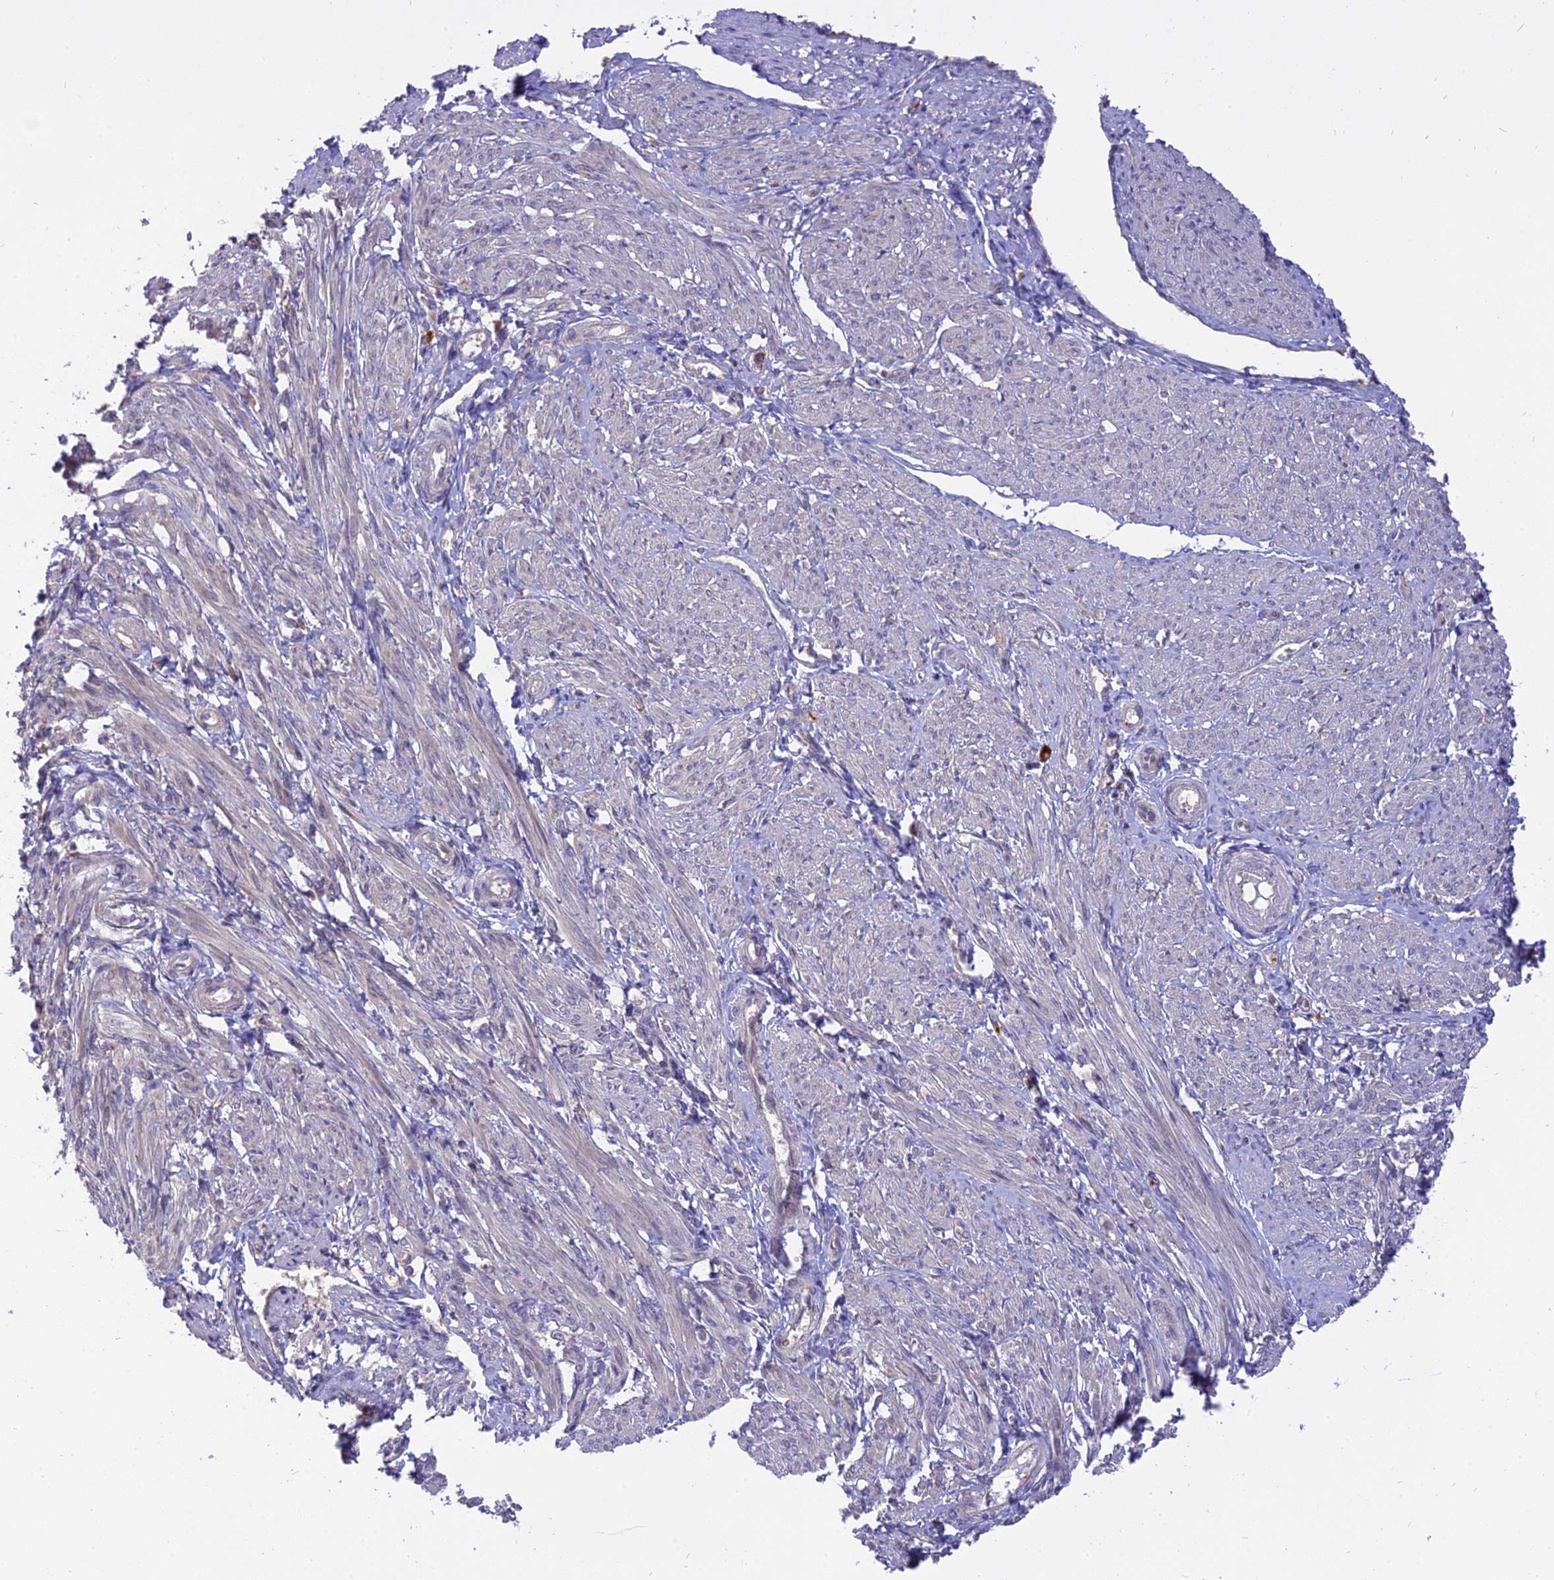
{"staining": {"intensity": "negative", "quantity": "none", "location": "none"}, "tissue": "smooth muscle", "cell_type": "Smooth muscle cells", "image_type": "normal", "snomed": [{"axis": "morphology", "description": "Normal tissue, NOS"}, {"axis": "topography", "description": "Smooth muscle"}], "caption": "Smooth muscle cells show no significant protein expression in unremarkable smooth muscle.", "gene": "IL21R", "patient": {"sex": "female", "age": 39}}